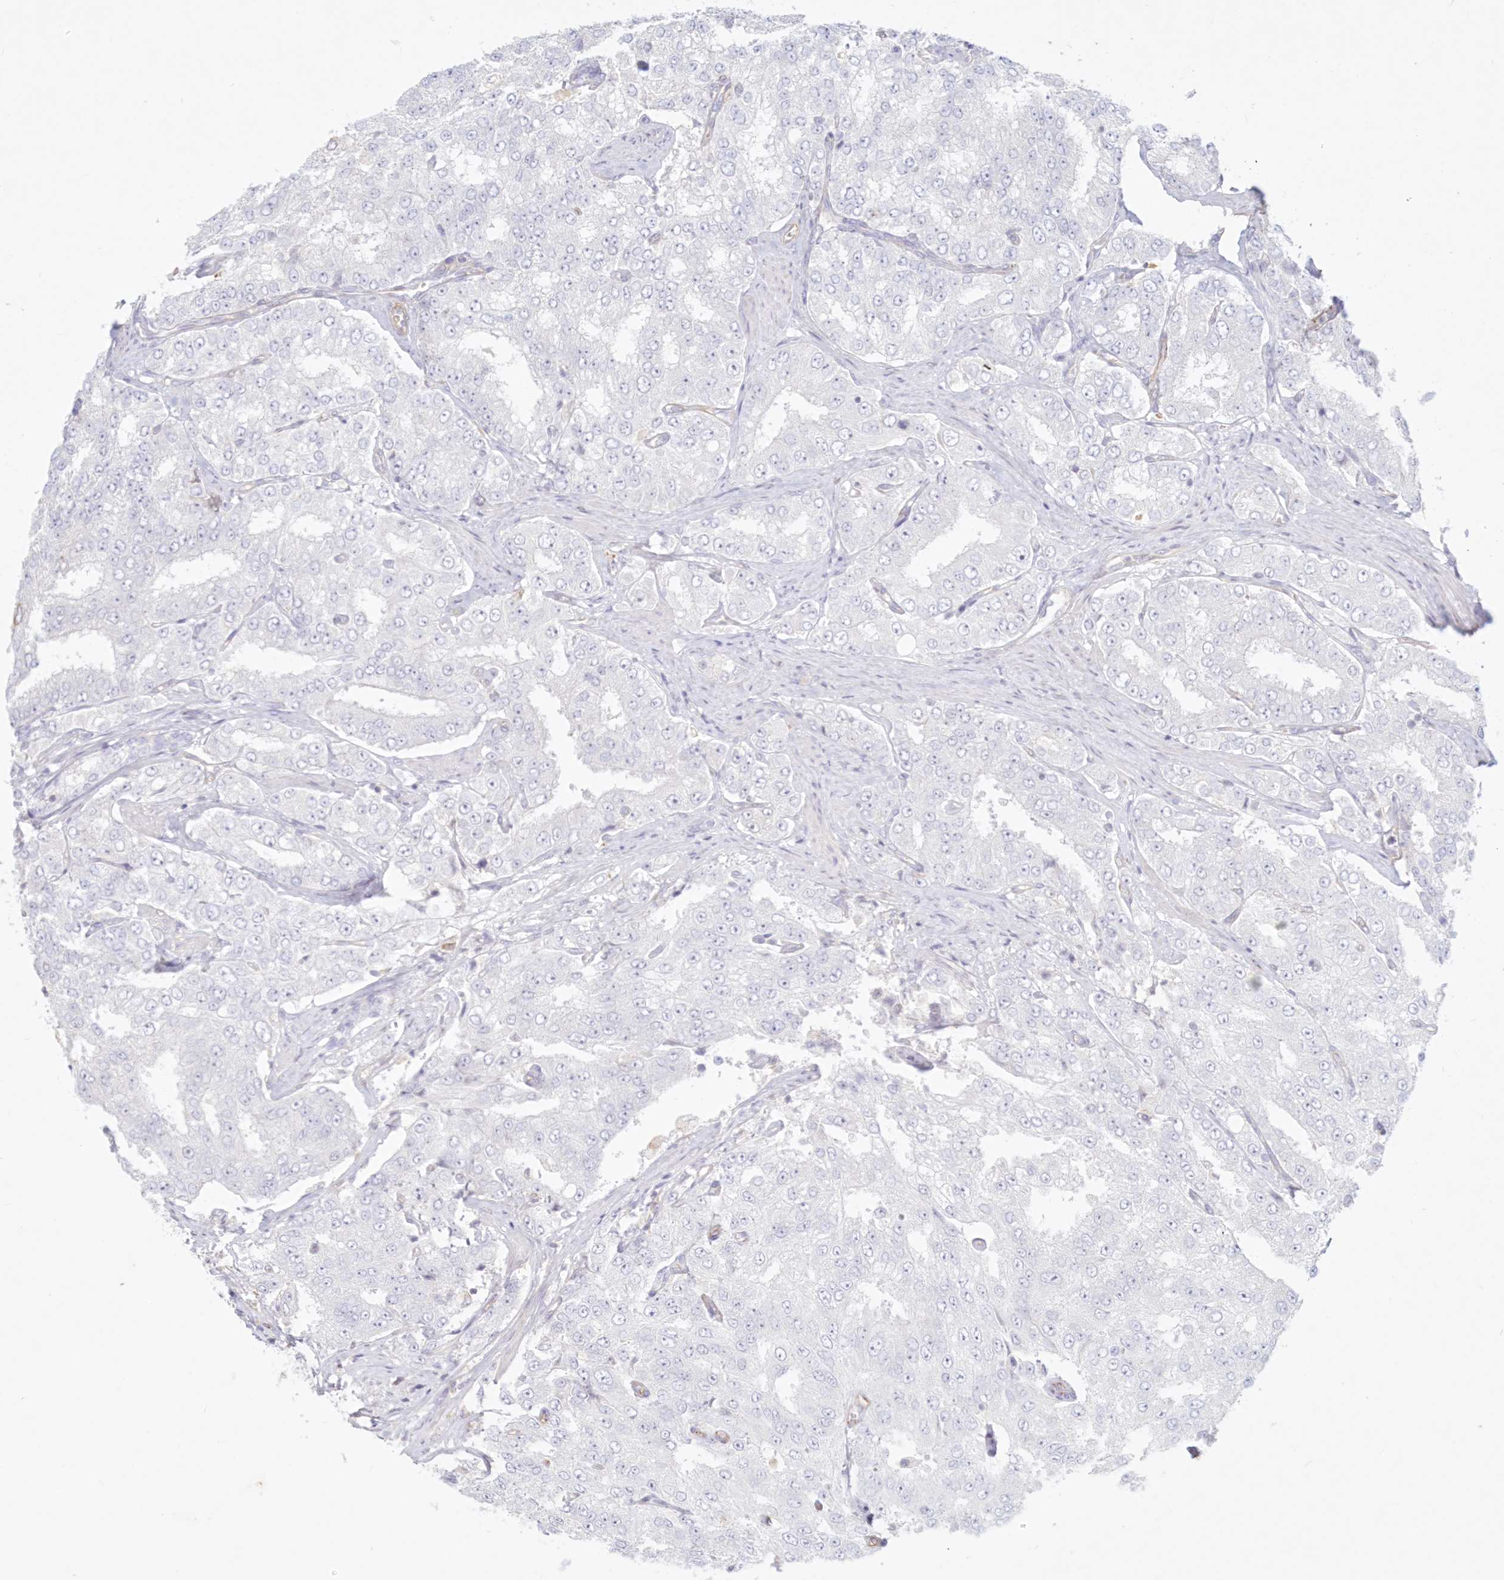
{"staining": {"intensity": "negative", "quantity": "none", "location": "none"}, "tissue": "prostate cancer", "cell_type": "Tumor cells", "image_type": "cancer", "snomed": [{"axis": "morphology", "description": "Adenocarcinoma, High grade"}, {"axis": "topography", "description": "Prostate"}], "caption": "This is an immunohistochemistry (IHC) image of human prostate cancer. There is no expression in tumor cells.", "gene": "DMRTB1", "patient": {"sex": "male", "age": 58}}